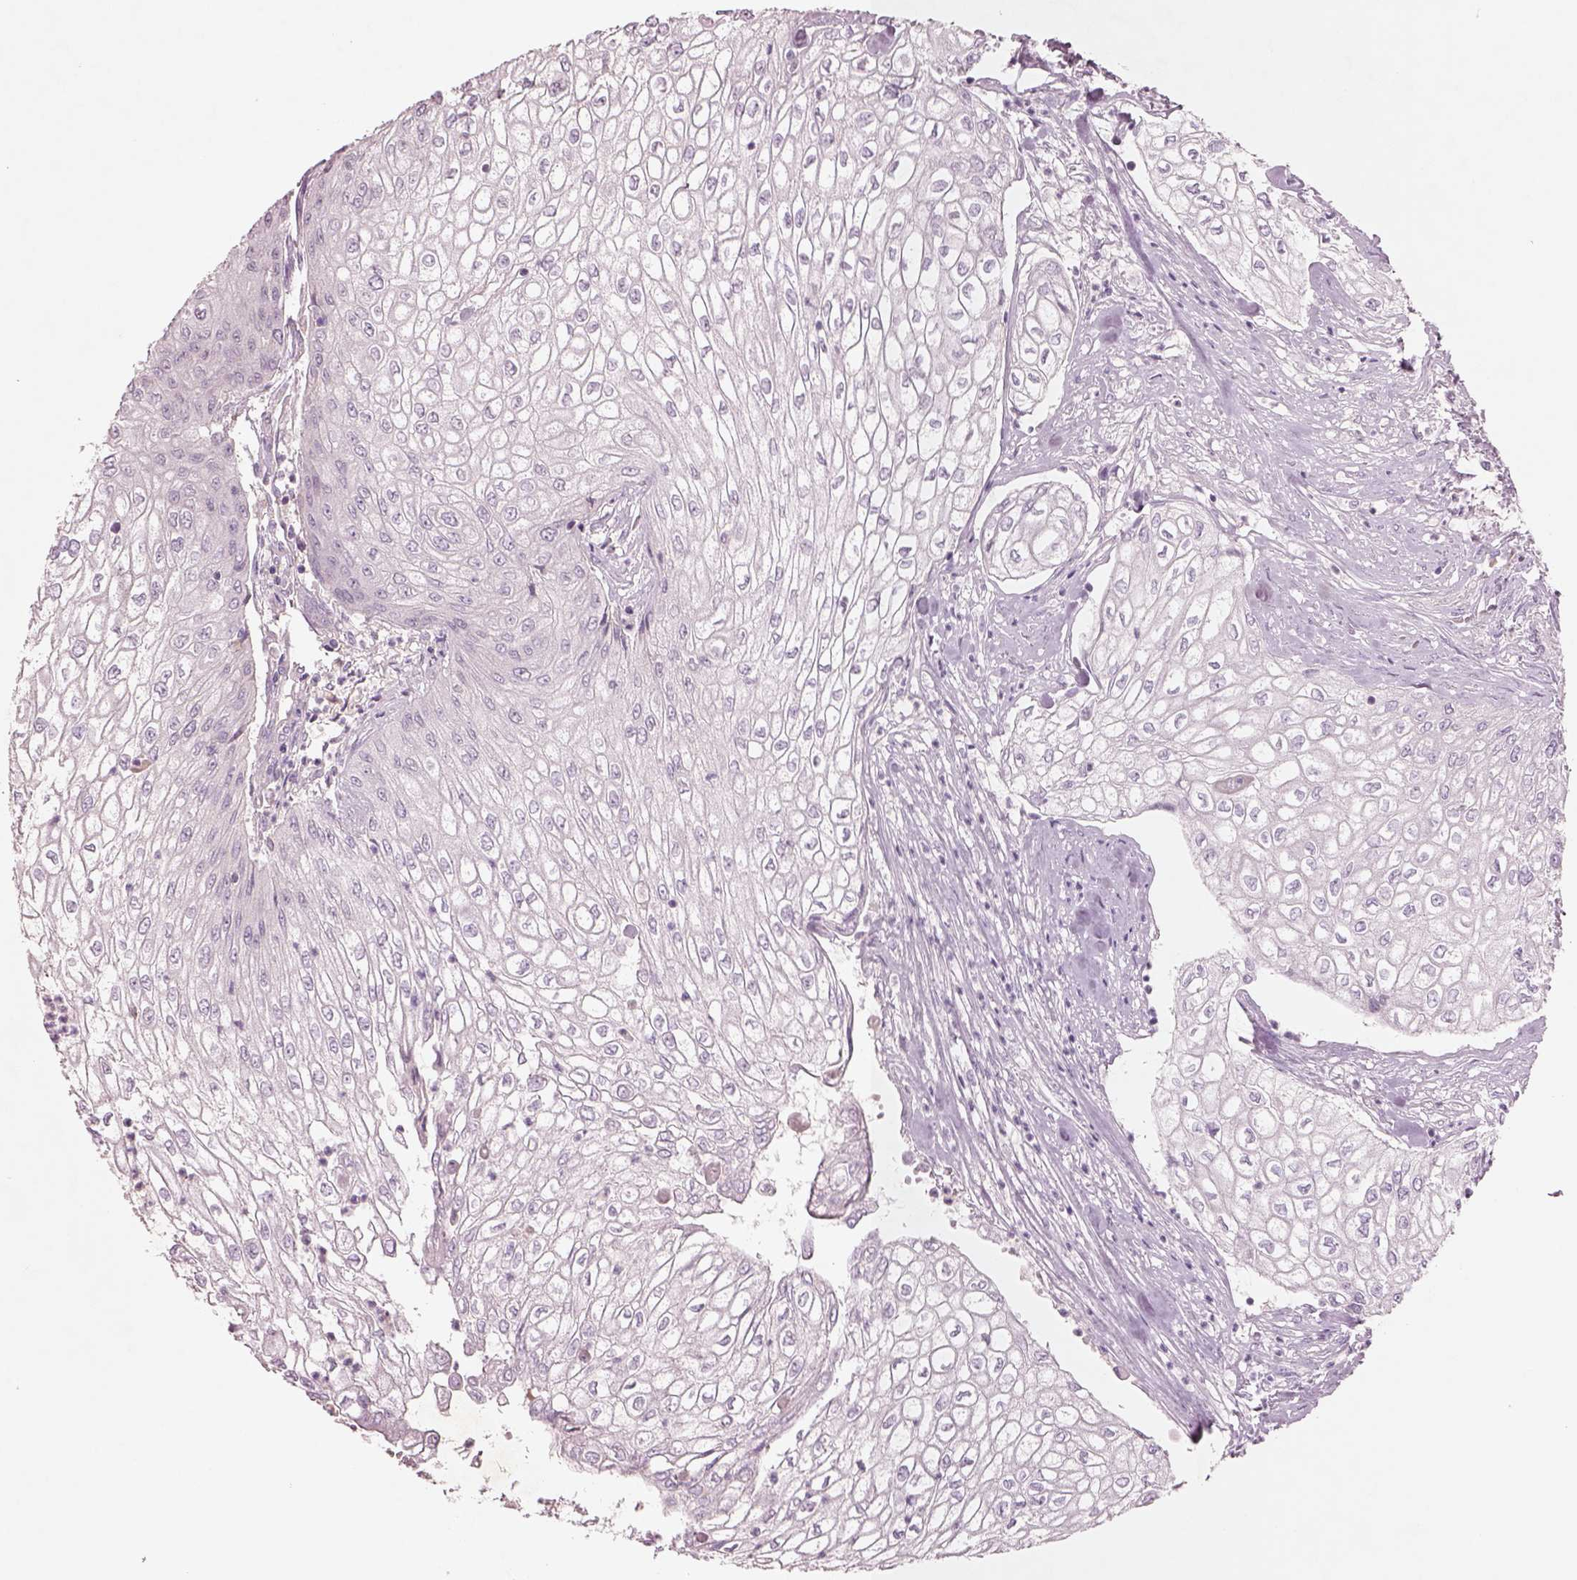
{"staining": {"intensity": "negative", "quantity": "none", "location": "none"}, "tissue": "urothelial cancer", "cell_type": "Tumor cells", "image_type": "cancer", "snomed": [{"axis": "morphology", "description": "Urothelial carcinoma, High grade"}, {"axis": "topography", "description": "Urinary bladder"}], "caption": "There is no significant staining in tumor cells of high-grade urothelial carcinoma.", "gene": "DUOXA2", "patient": {"sex": "male", "age": 62}}